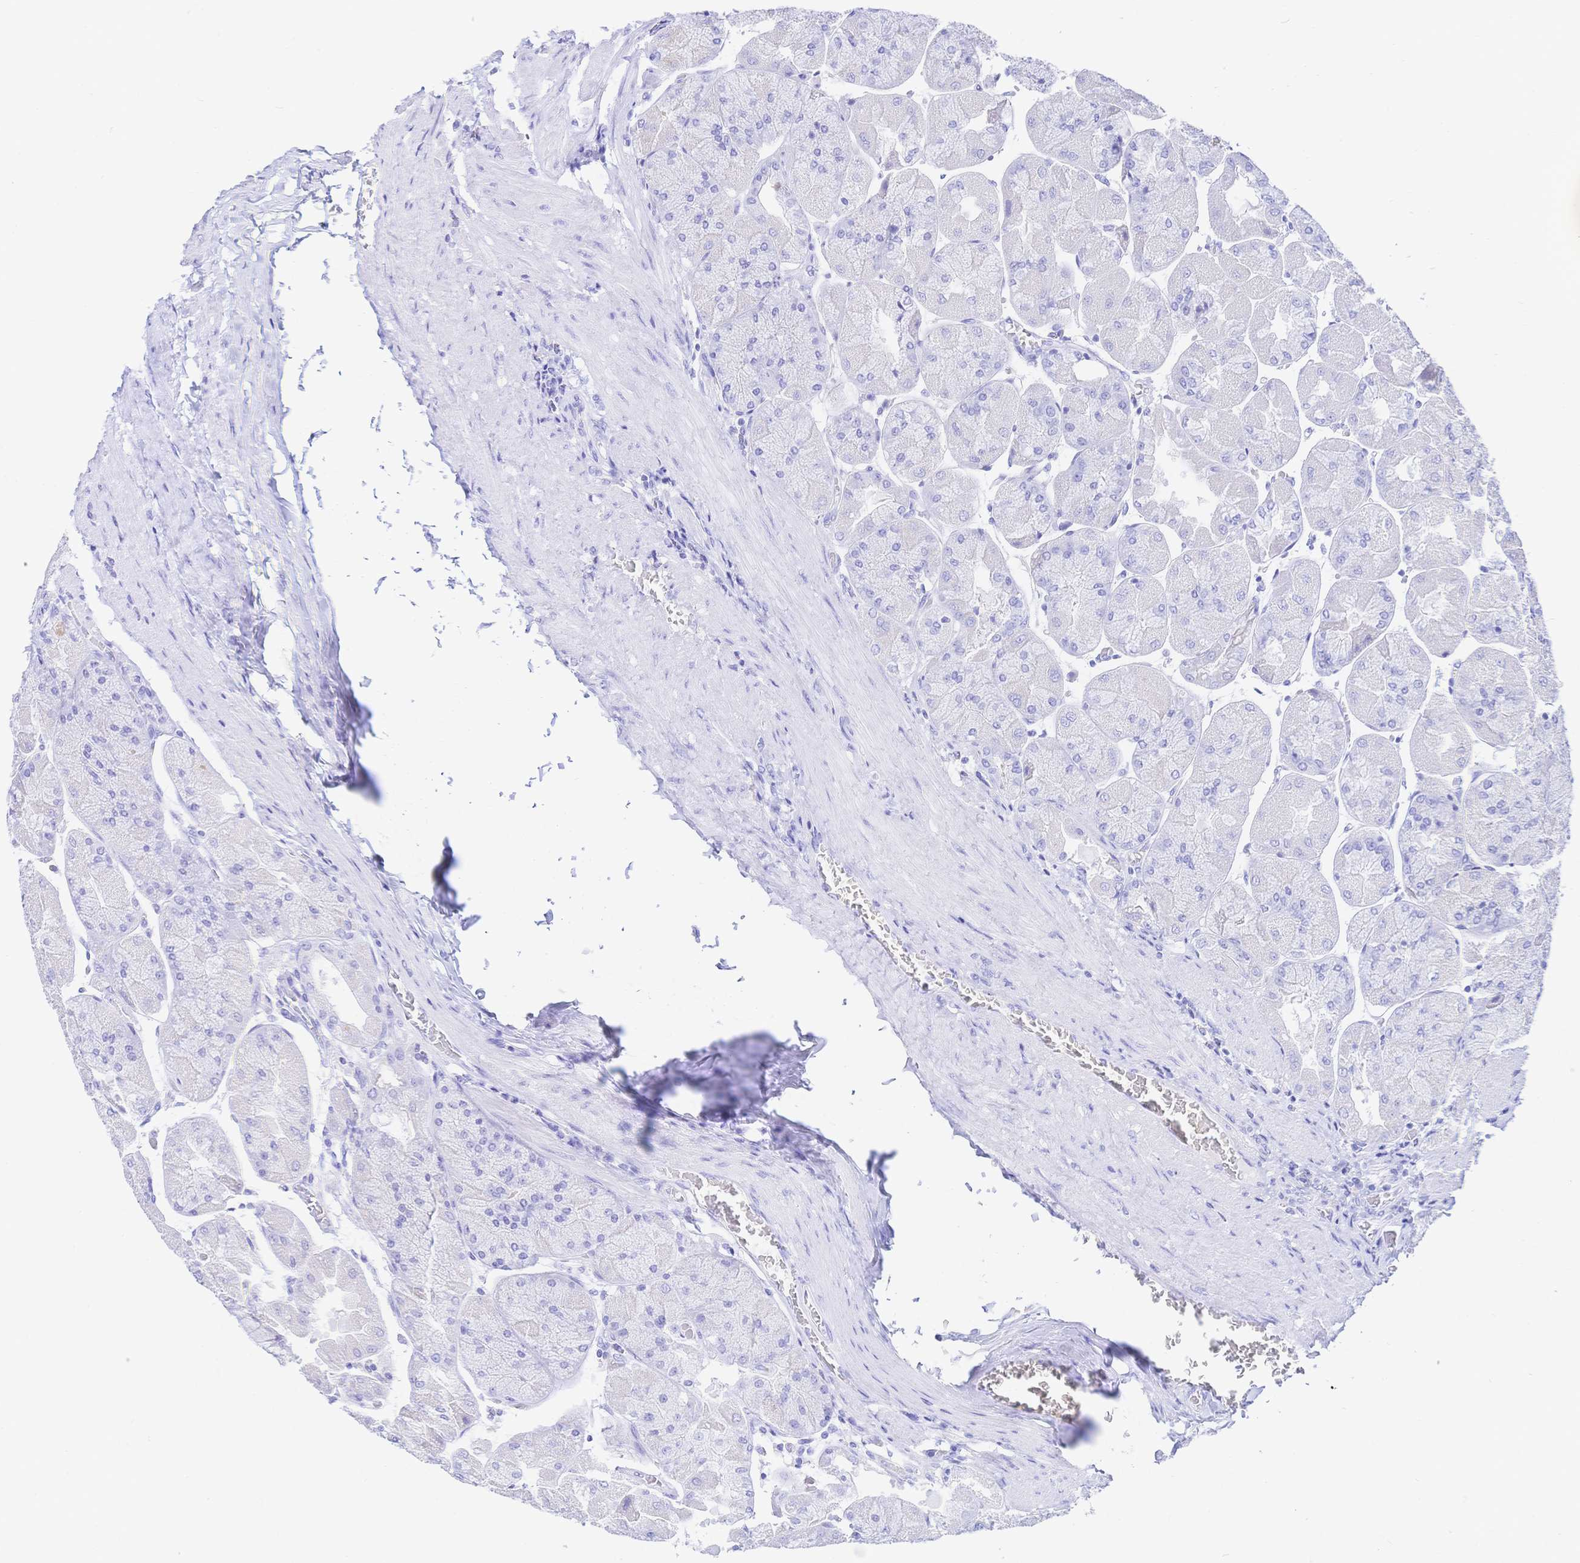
{"staining": {"intensity": "negative", "quantity": "none", "location": "none"}, "tissue": "stomach", "cell_type": "Glandular cells", "image_type": "normal", "snomed": [{"axis": "morphology", "description": "Normal tissue, NOS"}, {"axis": "topography", "description": "Stomach"}], "caption": "IHC of benign human stomach shows no positivity in glandular cells.", "gene": "UMOD", "patient": {"sex": "female", "age": 61}}